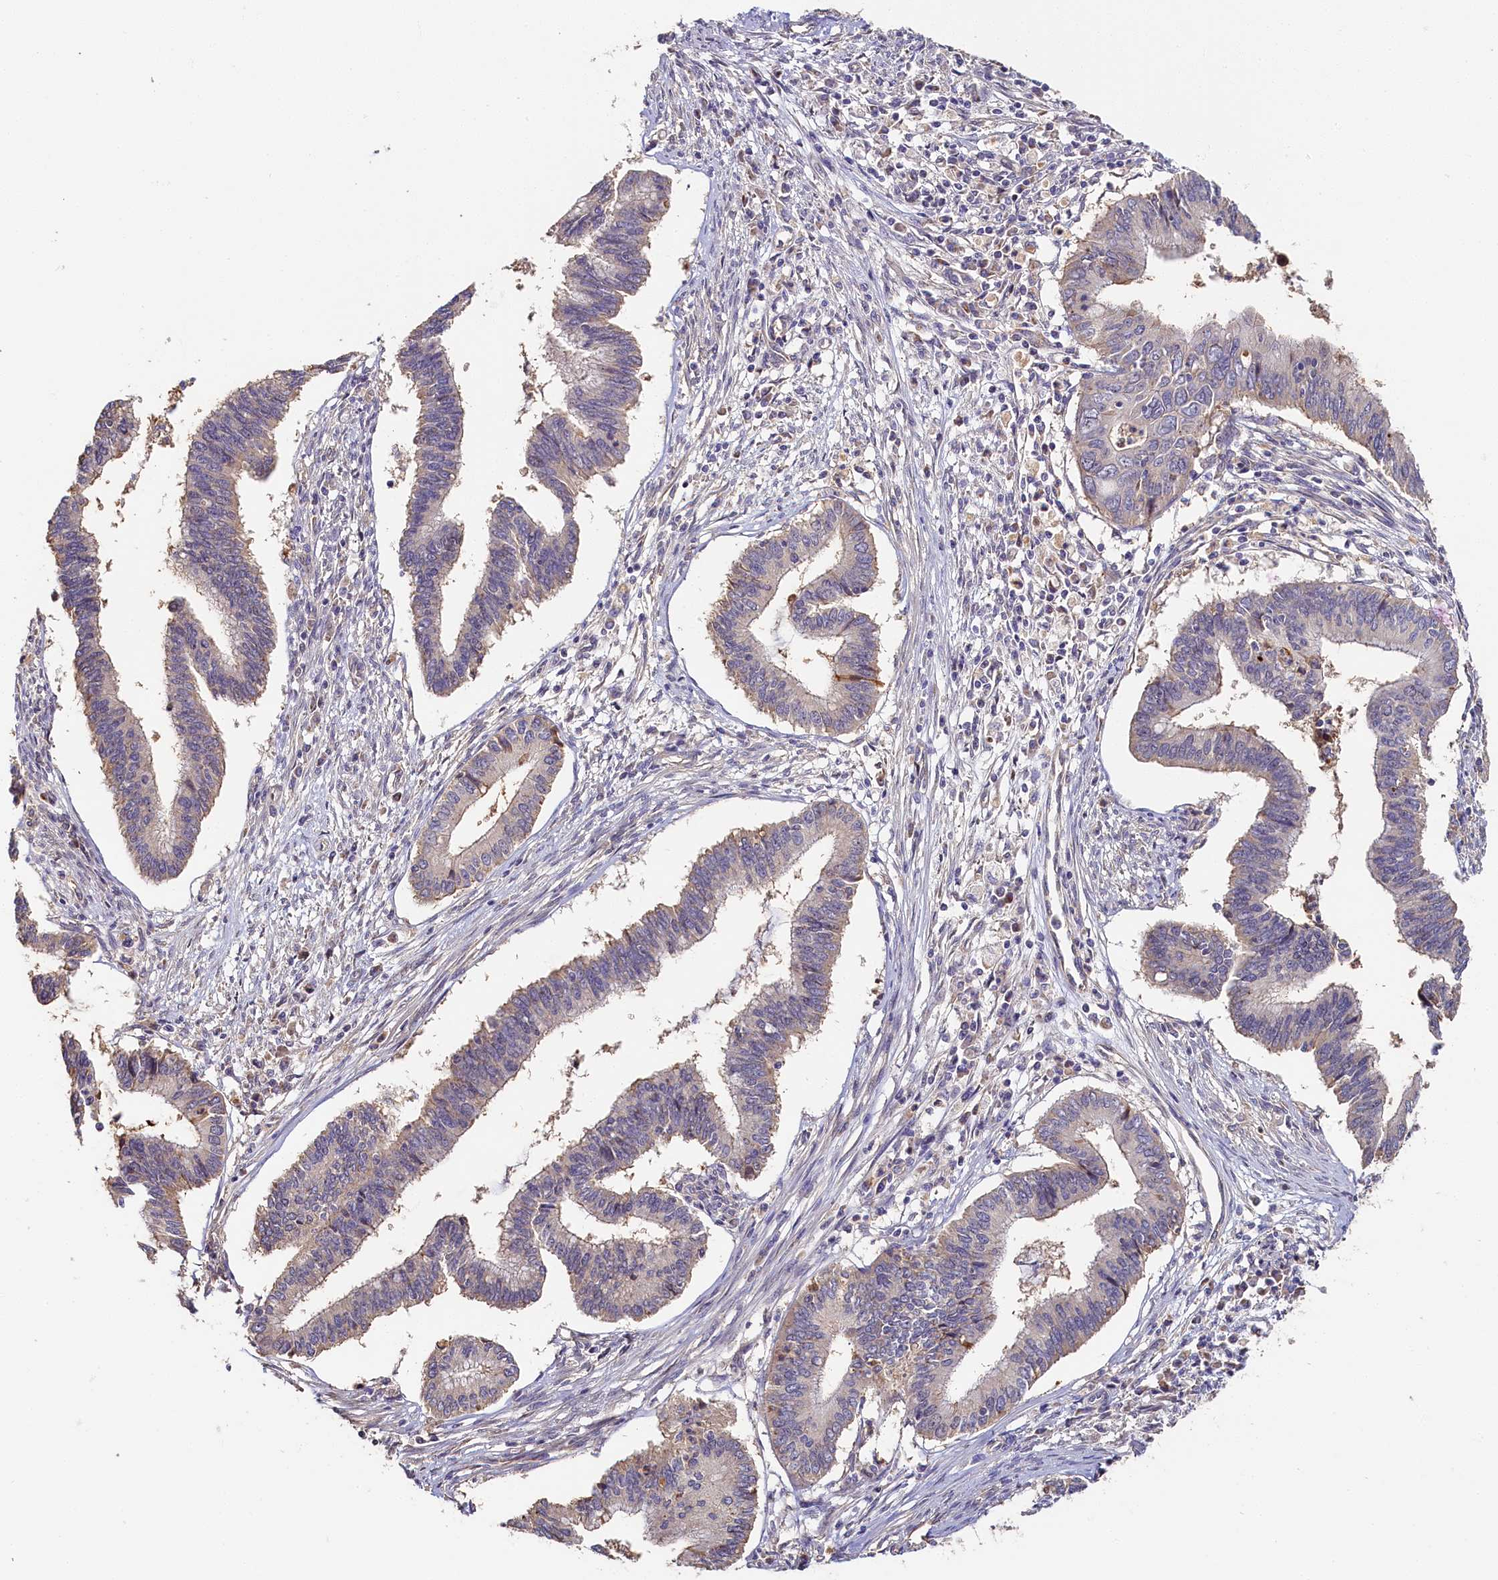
{"staining": {"intensity": "negative", "quantity": "none", "location": "none"}, "tissue": "cervical cancer", "cell_type": "Tumor cells", "image_type": "cancer", "snomed": [{"axis": "morphology", "description": "Adenocarcinoma, NOS"}, {"axis": "topography", "description": "Cervix"}], "caption": "Image shows no protein positivity in tumor cells of cervical cancer (adenocarcinoma) tissue.", "gene": "KATNB1", "patient": {"sex": "female", "age": 36}}